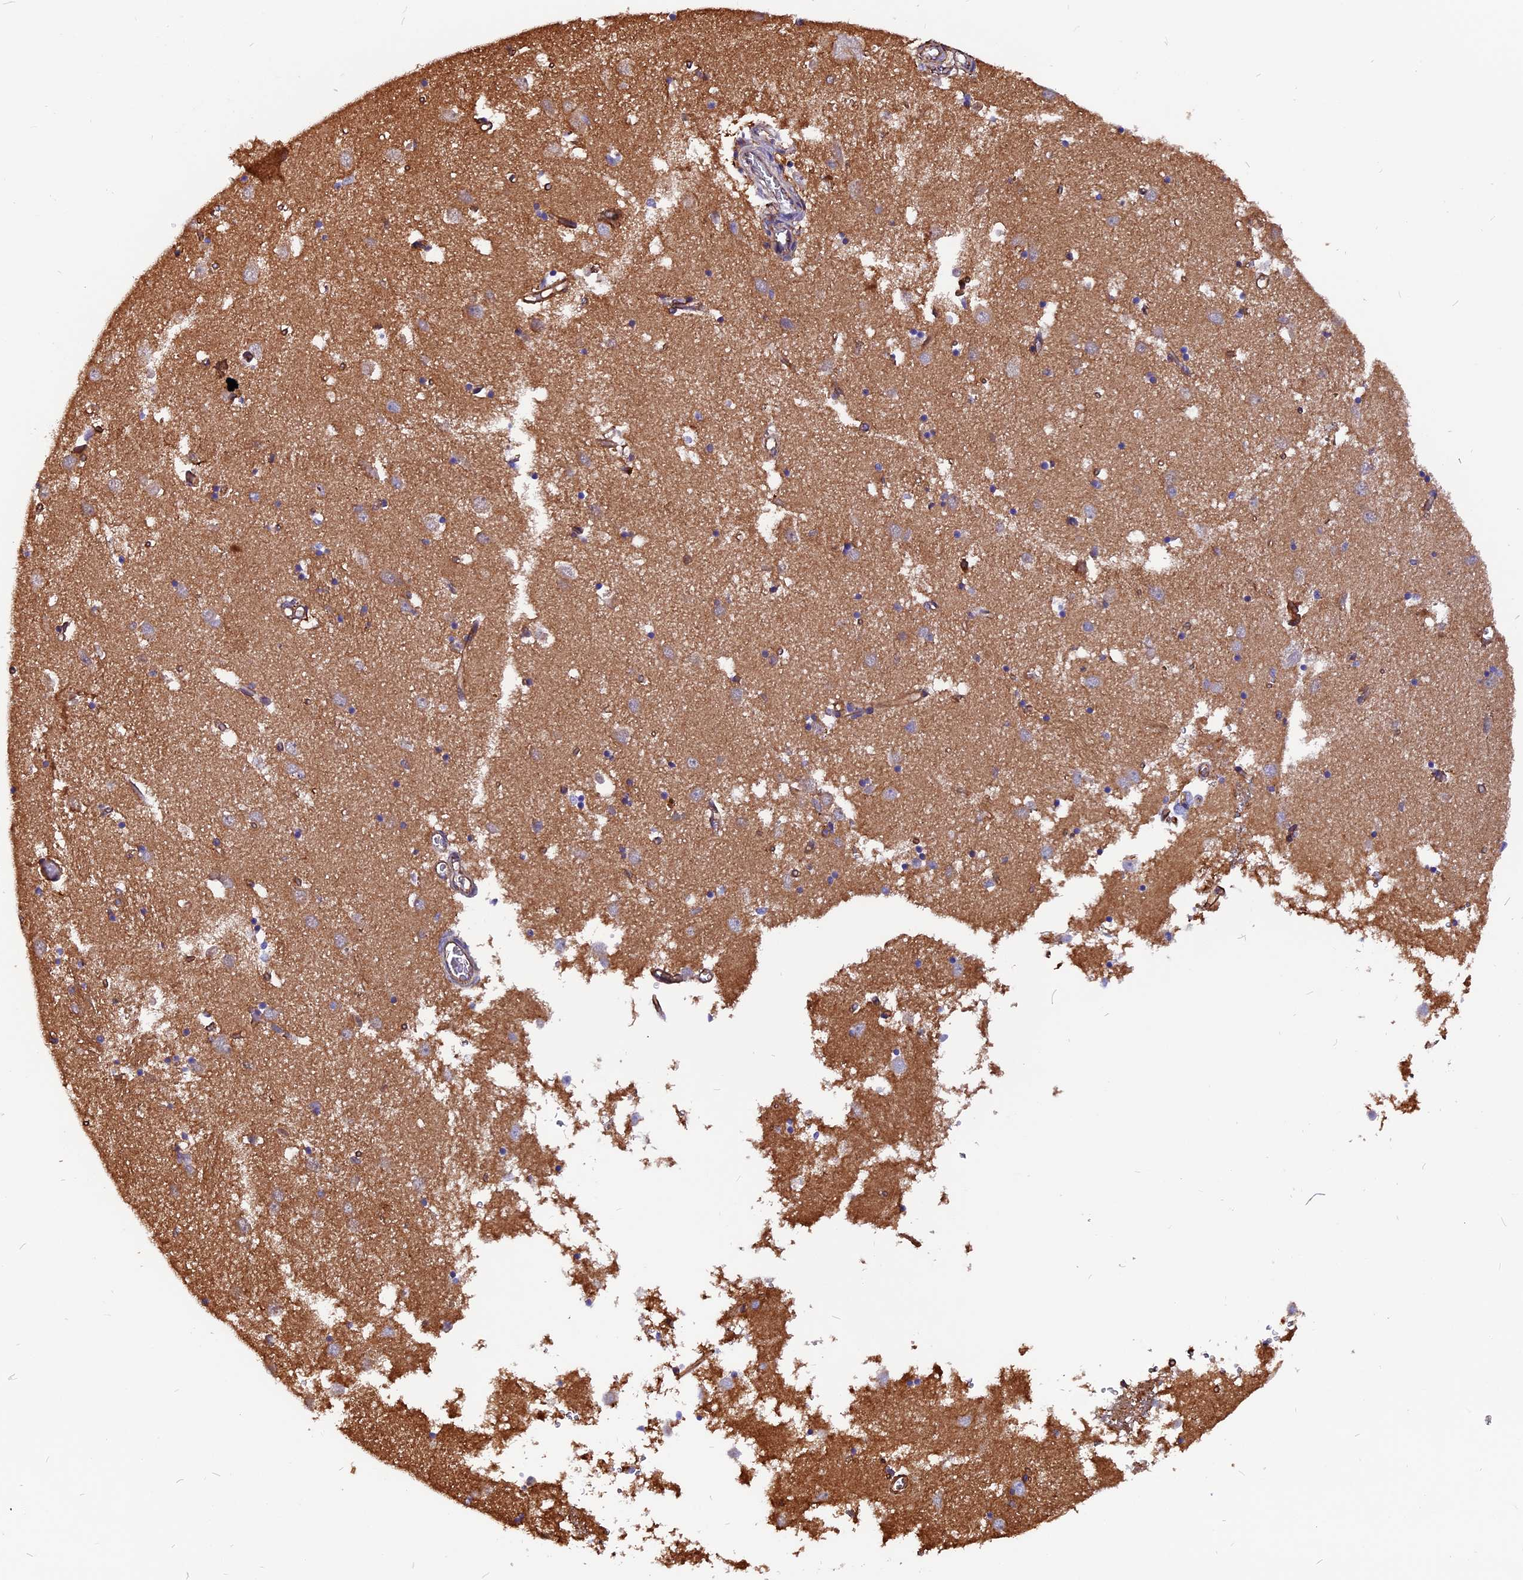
{"staining": {"intensity": "negative", "quantity": "none", "location": "none"}, "tissue": "caudate", "cell_type": "Glial cells", "image_type": "normal", "snomed": [{"axis": "morphology", "description": "Normal tissue, NOS"}, {"axis": "topography", "description": "Lateral ventricle wall"}], "caption": "High power microscopy image of an immunohistochemistry (IHC) photomicrograph of normal caudate, revealing no significant positivity in glial cells. (Brightfield microscopy of DAB (3,3'-diaminobenzidine) immunohistochemistry at high magnification).", "gene": "ZNF749", "patient": {"sex": "male", "age": 70}}